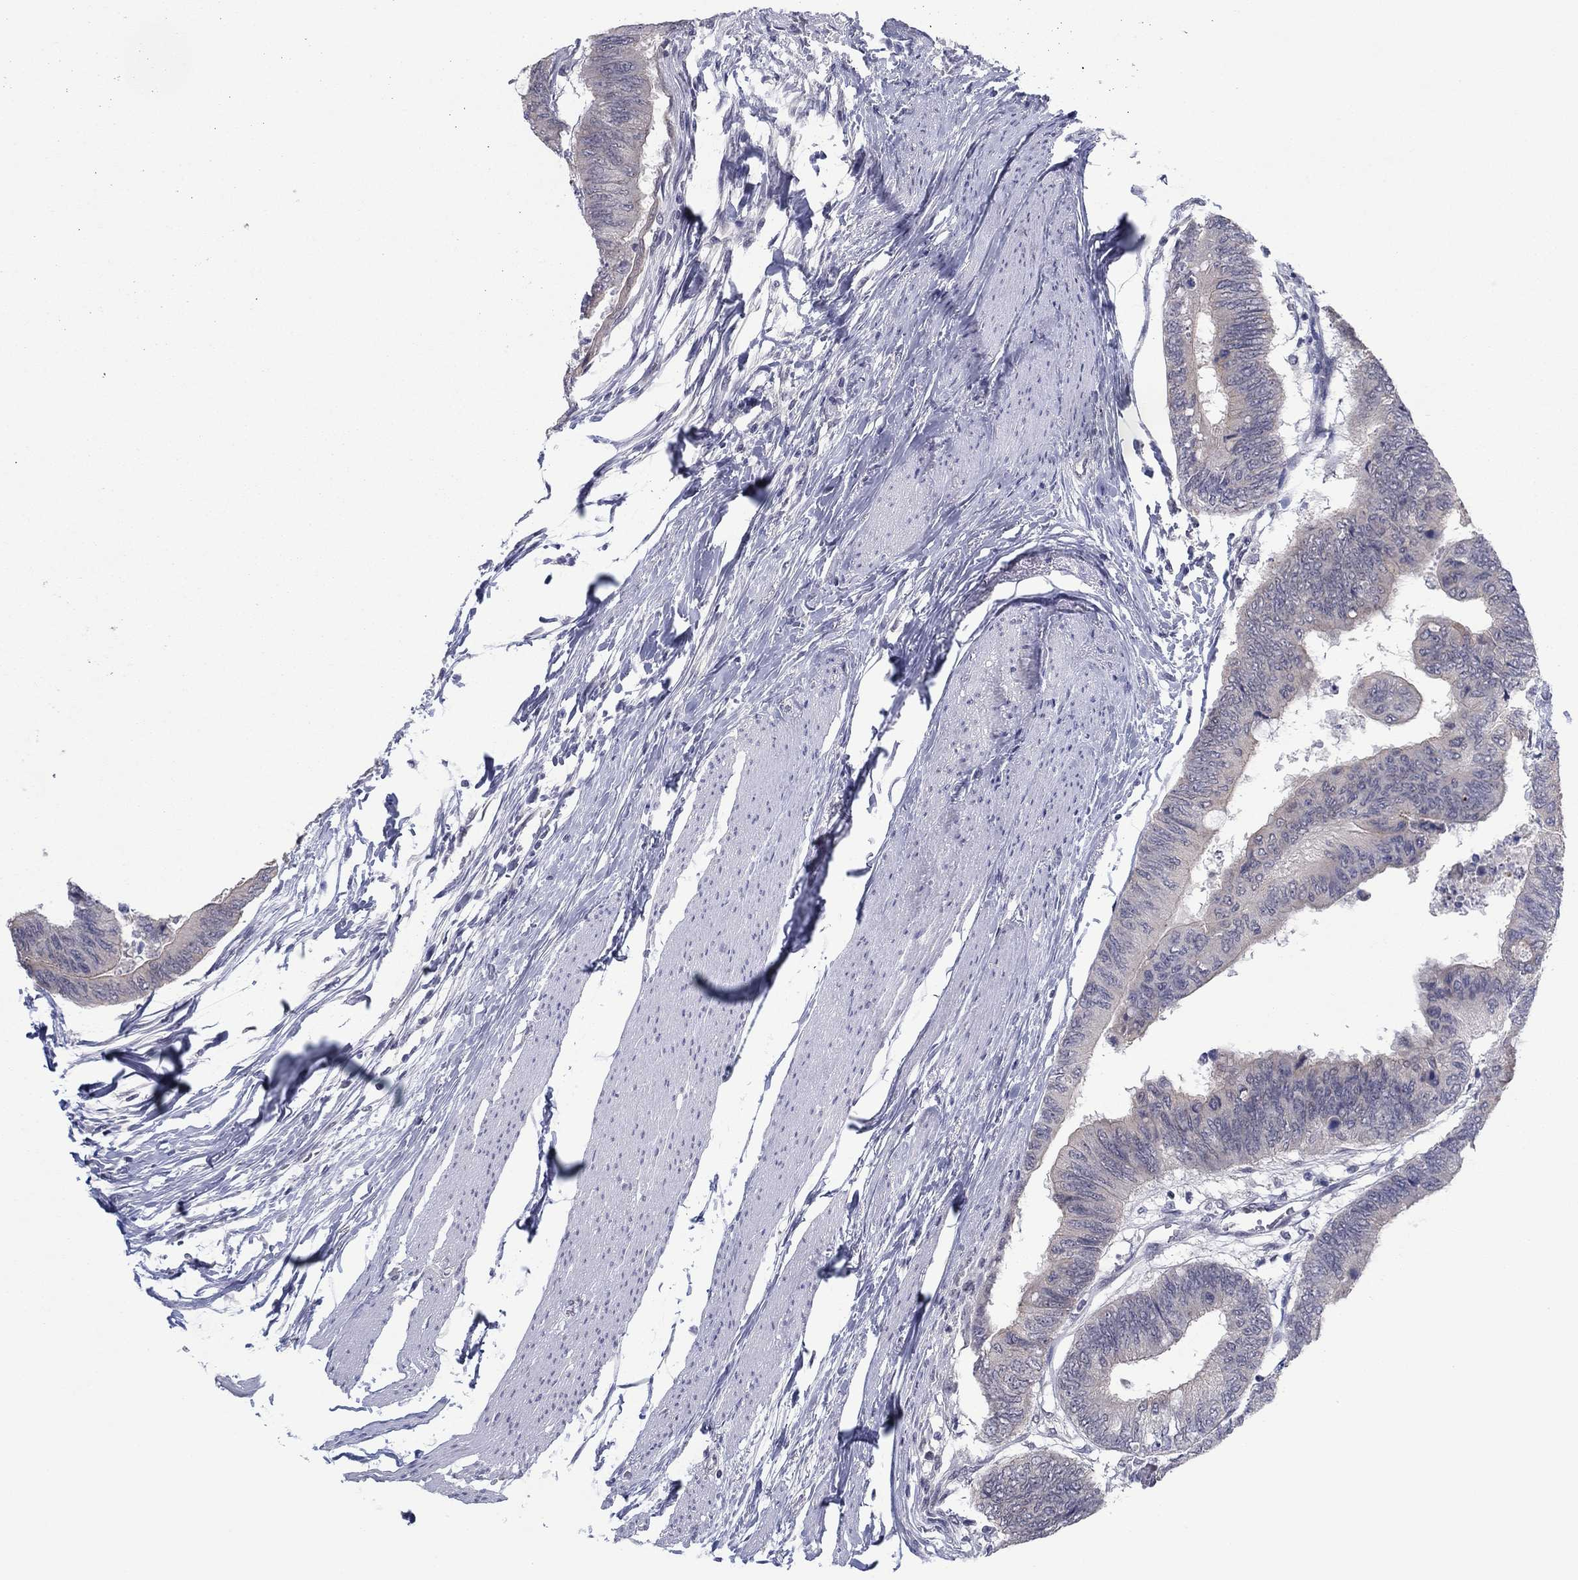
{"staining": {"intensity": "negative", "quantity": "none", "location": "none"}, "tissue": "colorectal cancer", "cell_type": "Tumor cells", "image_type": "cancer", "snomed": [{"axis": "morphology", "description": "Normal tissue, NOS"}, {"axis": "morphology", "description": "Adenocarcinoma, NOS"}, {"axis": "topography", "description": "Rectum"}, {"axis": "topography", "description": "Peripheral nerve tissue"}], "caption": "This photomicrograph is of adenocarcinoma (colorectal) stained with immunohistochemistry to label a protein in brown with the nuclei are counter-stained blue. There is no staining in tumor cells.", "gene": "SLC22A2", "patient": {"sex": "male", "age": 92}}